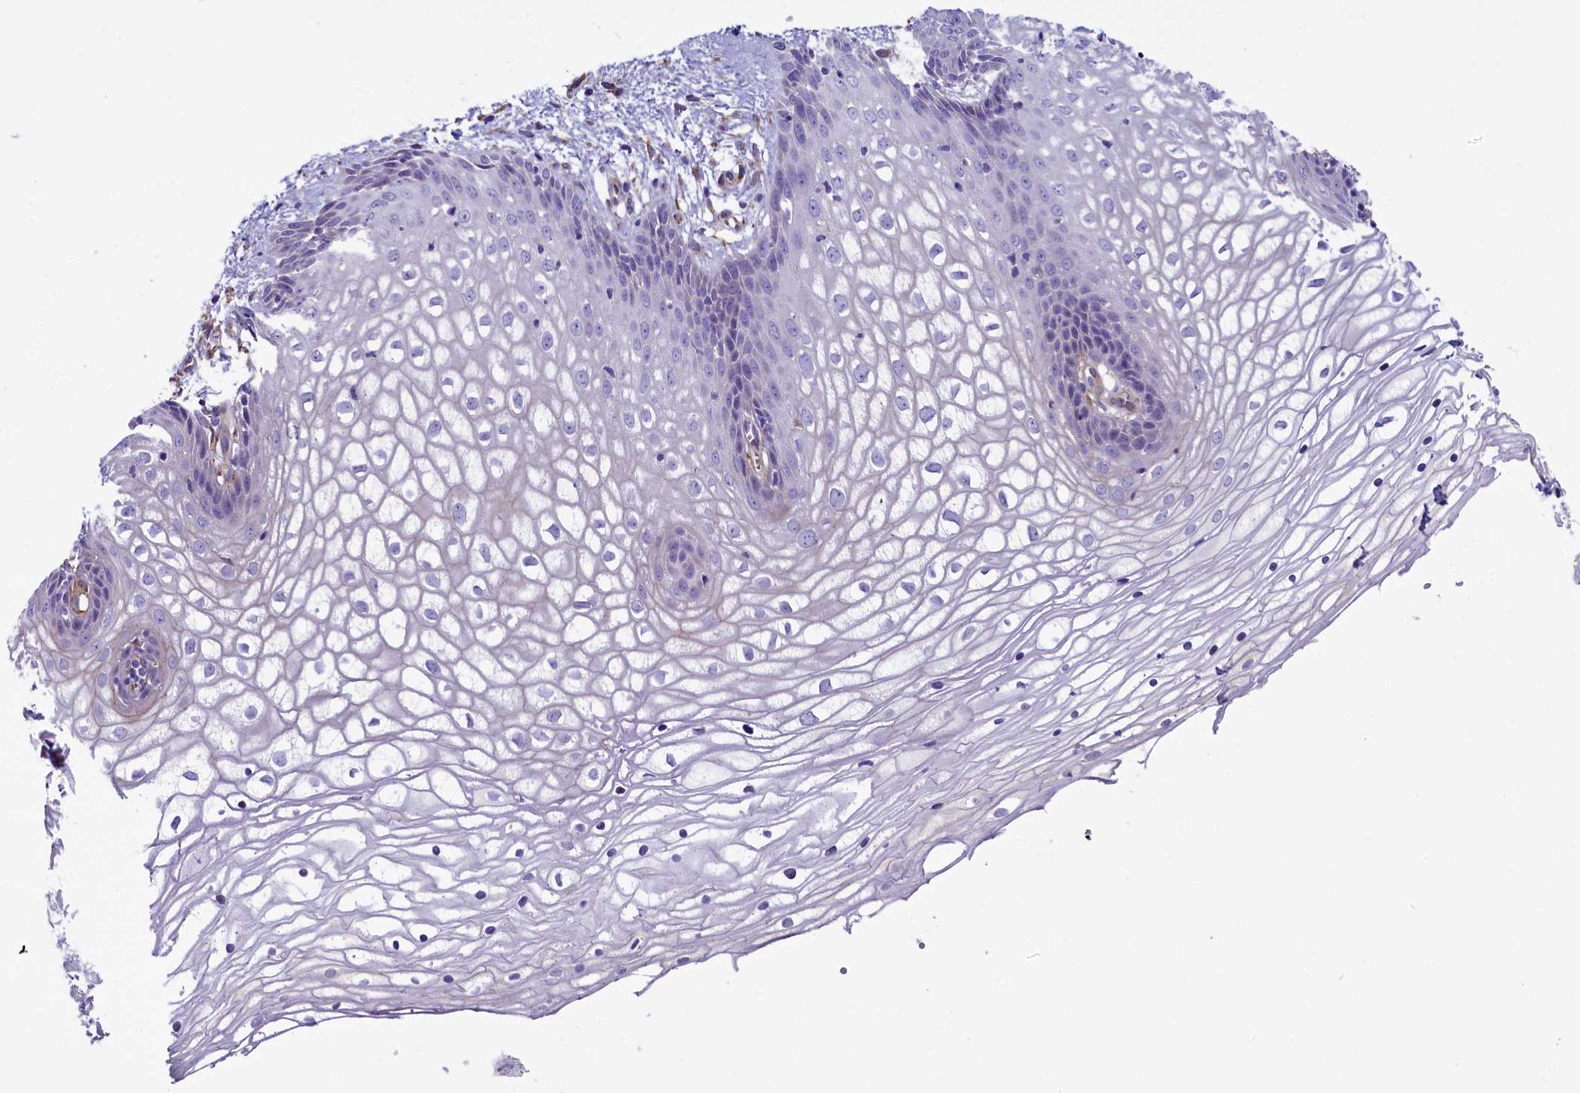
{"staining": {"intensity": "negative", "quantity": "none", "location": "none"}, "tissue": "vagina", "cell_type": "Squamous epithelial cells", "image_type": "normal", "snomed": [{"axis": "morphology", "description": "Normal tissue, NOS"}, {"axis": "topography", "description": "Vagina"}], "caption": "Photomicrograph shows no significant protein expression in squamous epithelial cells of unremarkable vagina. The staining is performed using DAB (3,3'-diaminobenzidine) brown chromogen with nuclei counter-stained in using hematoxylin.", "gene": "GPR108", "patient": {"sex": "female", "age": 34}}